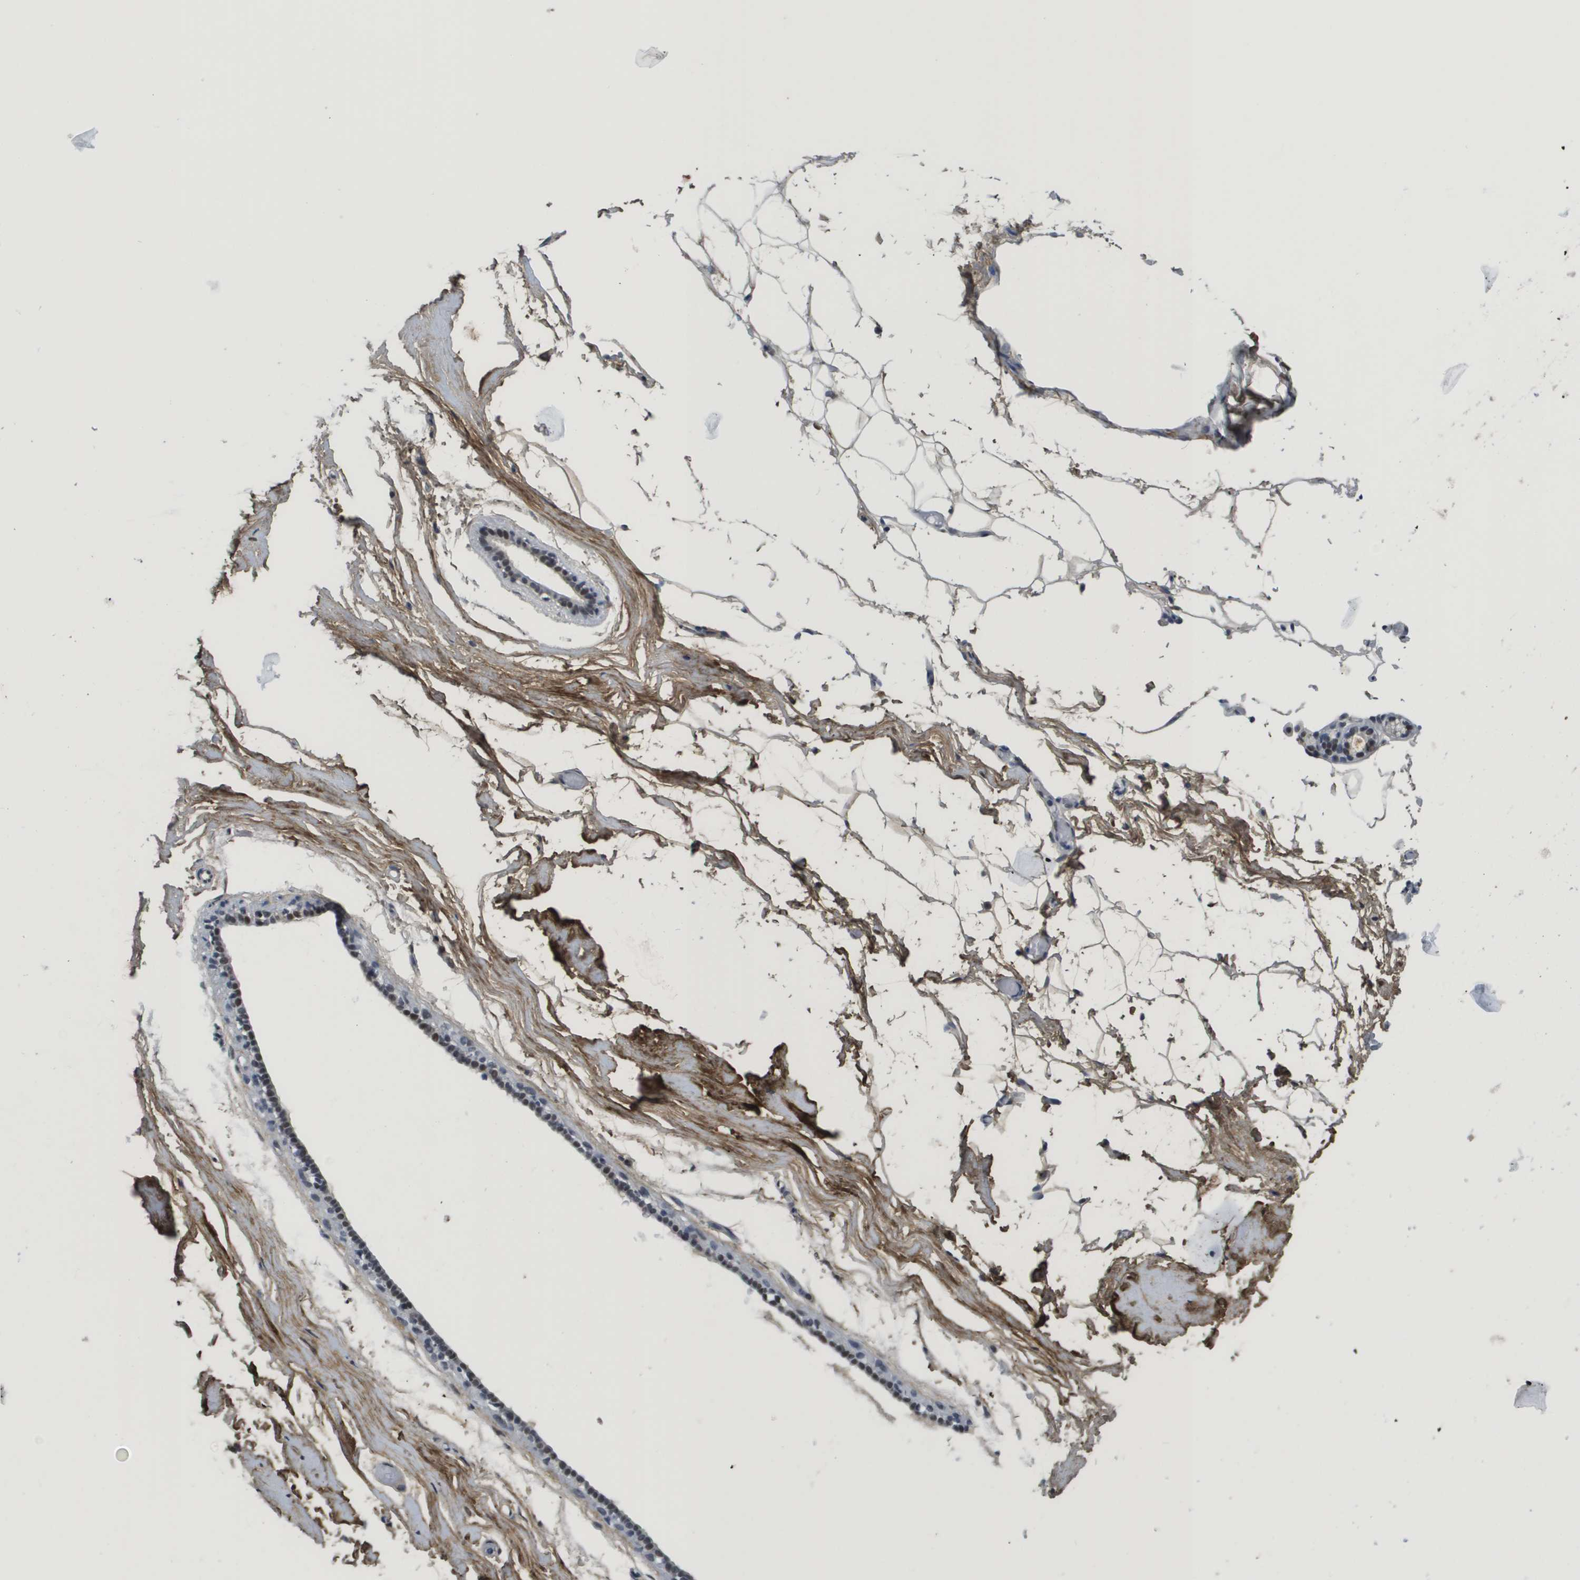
{"staining": {"intensity": "moderate", "quantity": ">75%", "location": "cytoplasmic/membranous,nuclear"}, "tissue": "adipose tissue", "cell_type": "Adipocytes", "image_type": "normal", "snomed": [{"axis": "morphology", "description": "Normal tissue, NOS"}, {"axis": "topography", "description": "Breast"}, {"axis": "topography", "description": "Soft tissue"}], "caption": "A micrograph of adipose tissue stained for a protein demonstrates moderate cytoplasmic/membranous,nuclear brown staining in adipocytes.", "gene": "SMARCAD1", "patient": {"sex": "female", "age": 75}}